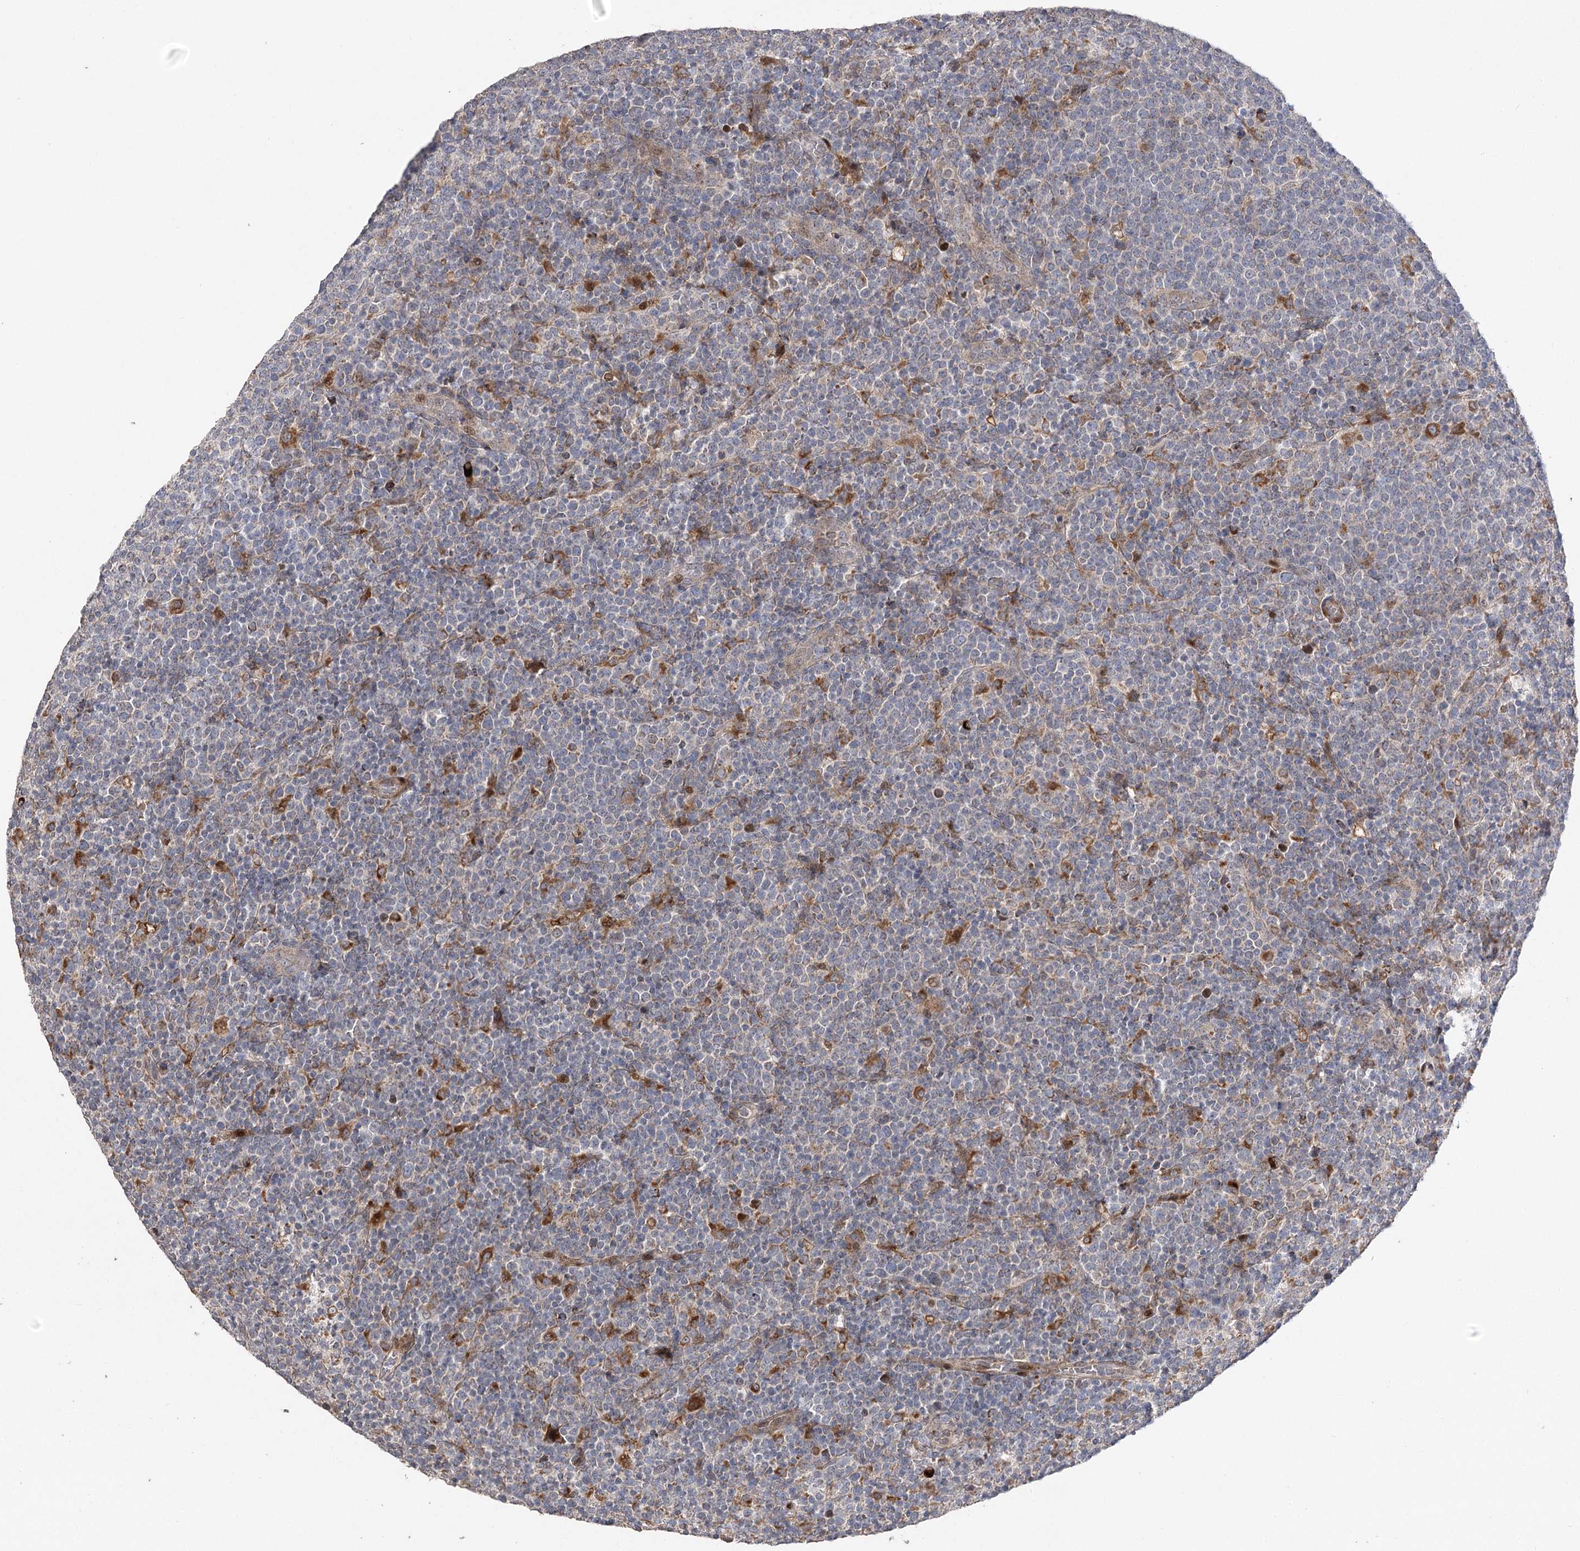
{"staining": {"intensity": "negative", "quantity": "none", "location": "none"}, "tissue": "lymphoma", "cell_type": "Tumor cells", "image_type": "cancer", "snomed": [{"axis": "morphology", "description": "Malignant lymphoma, non-Hodgkin's type, High grade"}, {"axis": "topography", "description": "Lymph node"}], "caption": "Lymphoma stained for a protein using immunohistochemistry demonstrates no staining tumor cells.", "gene": "OBSL1", "patient": {"sex": "male", "age": 61}}